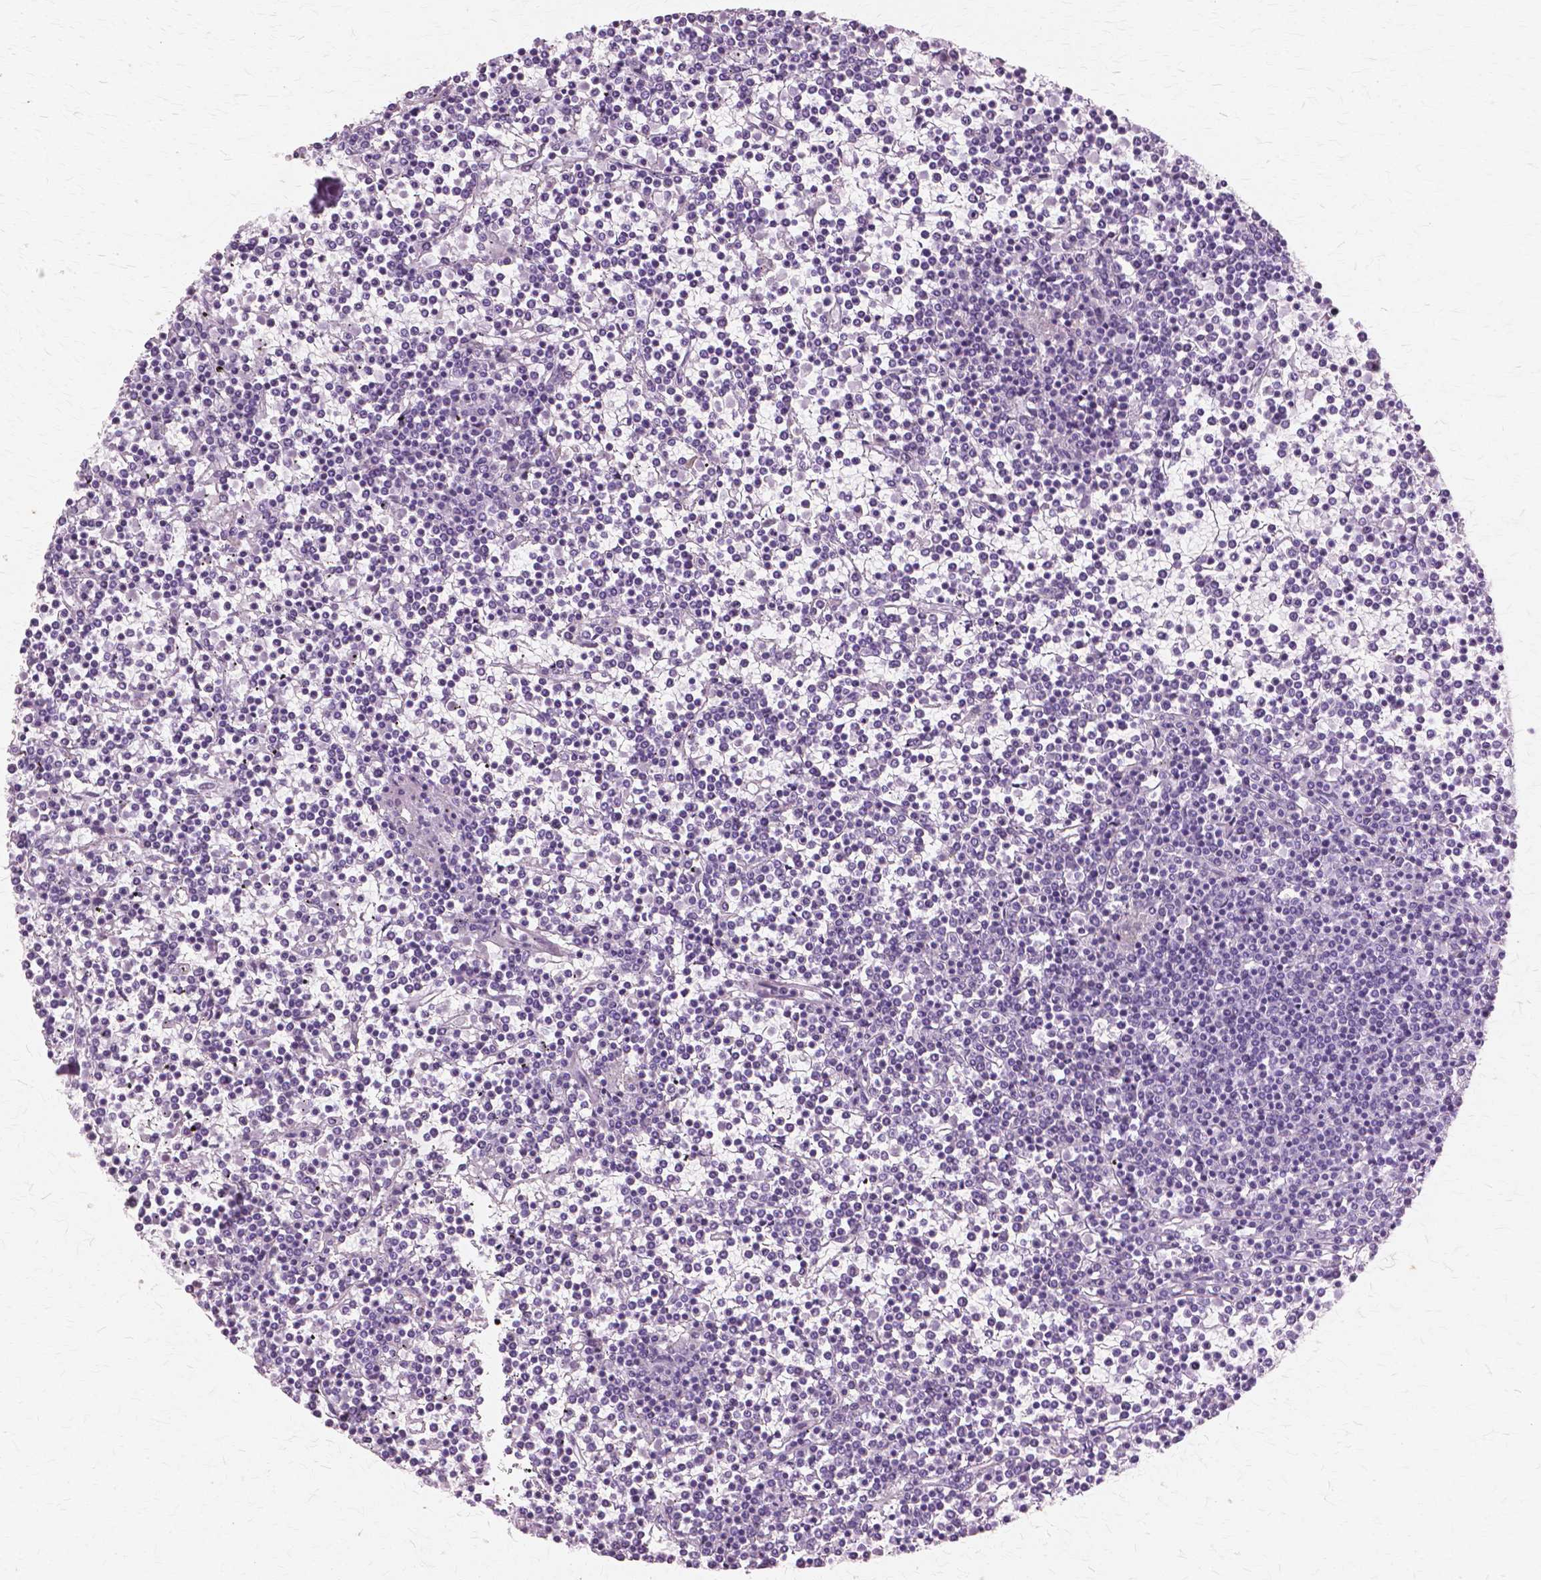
{"staining": {"intensity": "negative", "quantity": "none", "location": "none"}, "tissue": "lymphoma", "cell_type": "Tumor cells", "image_type": "cancer", "snomed": [{"axis": "morphology", "description": "Malignant lymphoma, non-Hodgkin's type, Low grade"}, {"axis": "topography", "description": "Spleen"}], "caption": "There is no significant expression in tumor cells of lymphoma.", "gene": "SFTPD", "patient": {"sex": "female", "age": 19}}